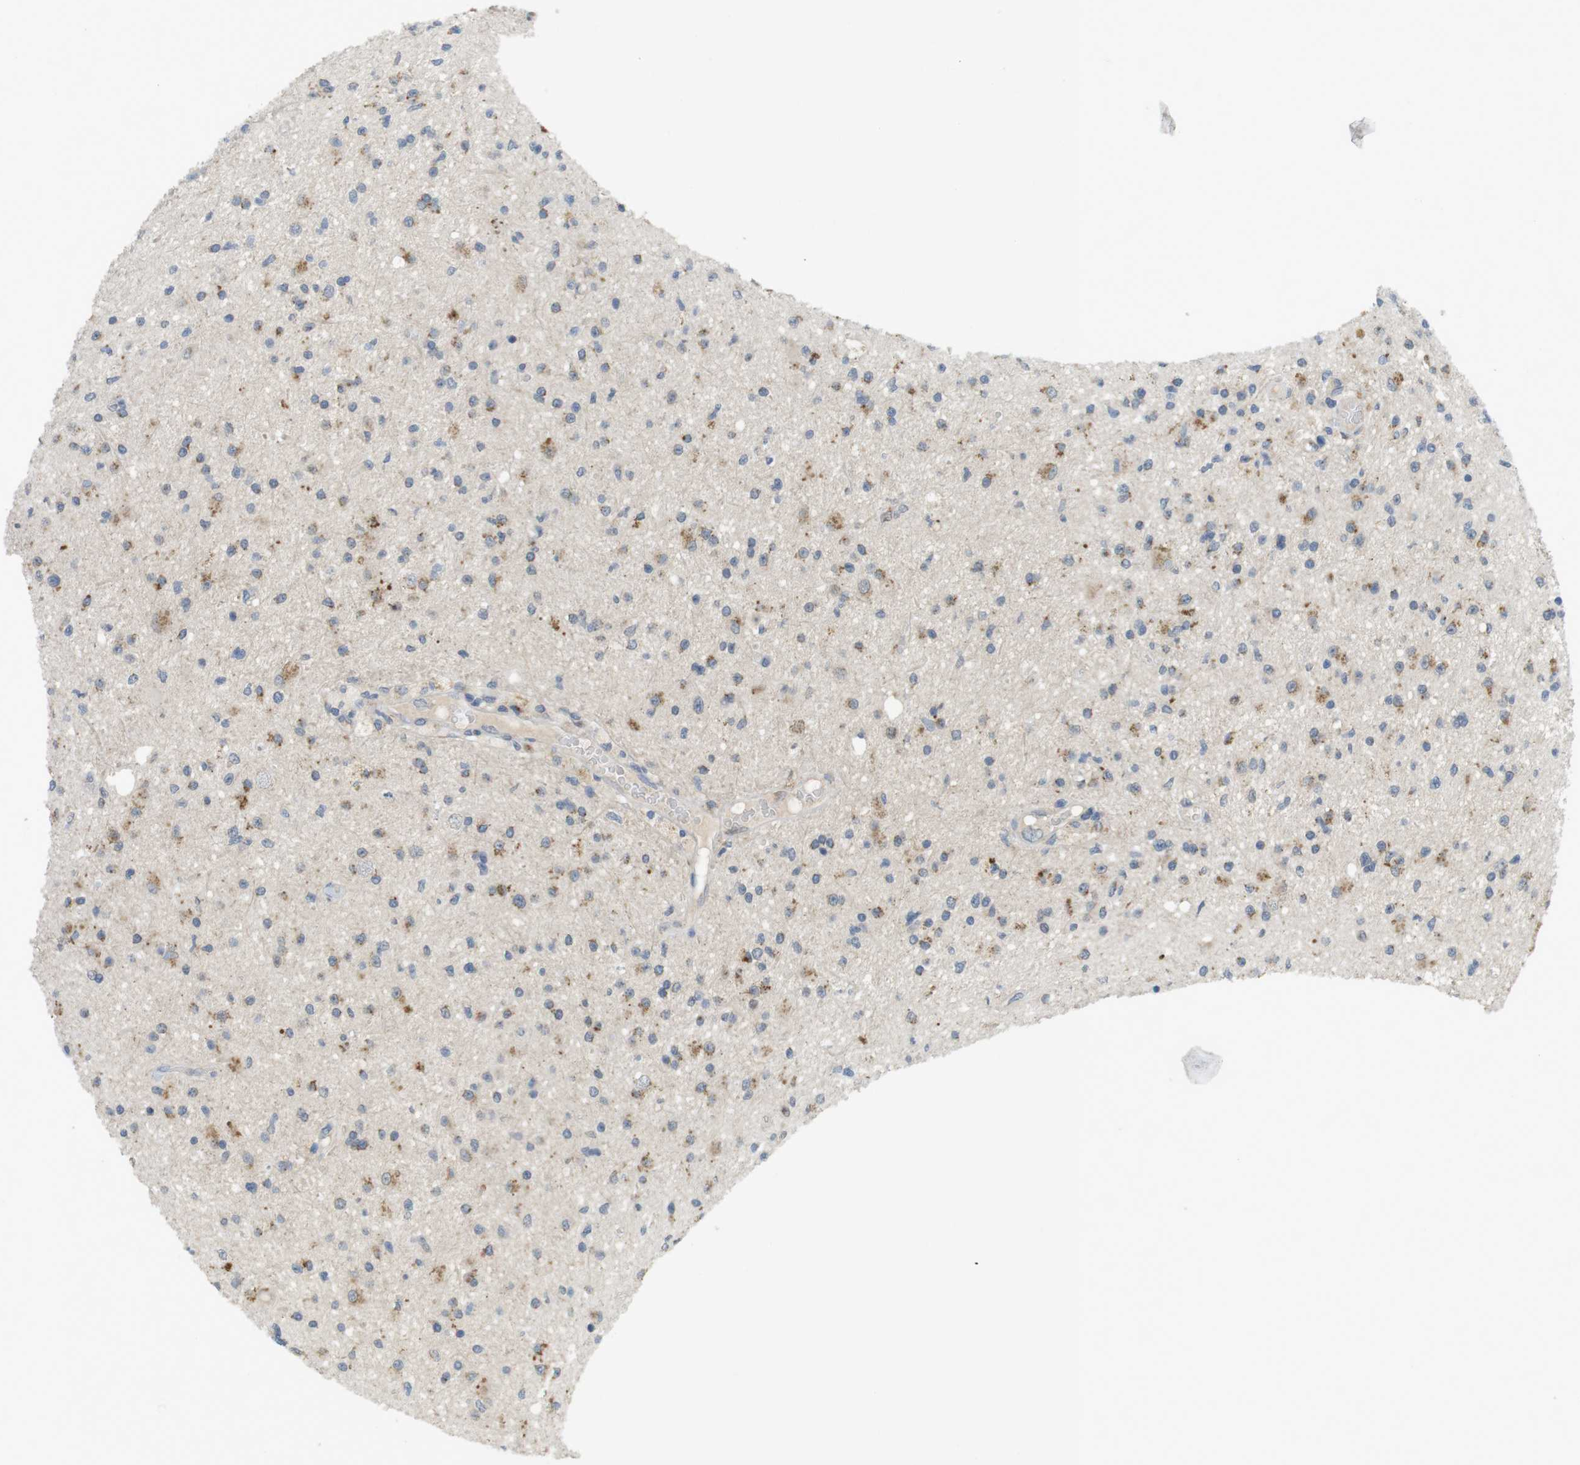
{"staining": {"intensity": "moderate", "quantity": ">75%", "location": "cytoplasmic/membranous"}, "tissue": "glioma", "cell_type": "Tumor cells", "image_type": "cancer", "snomed": [{"axis": "morphology", "description": "Glioma, malignant, High grade"}, {"axis": "topography", "description": "Brain"}], "caption": "Immunohistochemical staining of human glioma displays medium levels of moderate cytoplasmic/membranous protein expression in approximately >75% of tumor cells.", "gene": "YIPF3", "patient": {"sex": "male", "age": 33}}